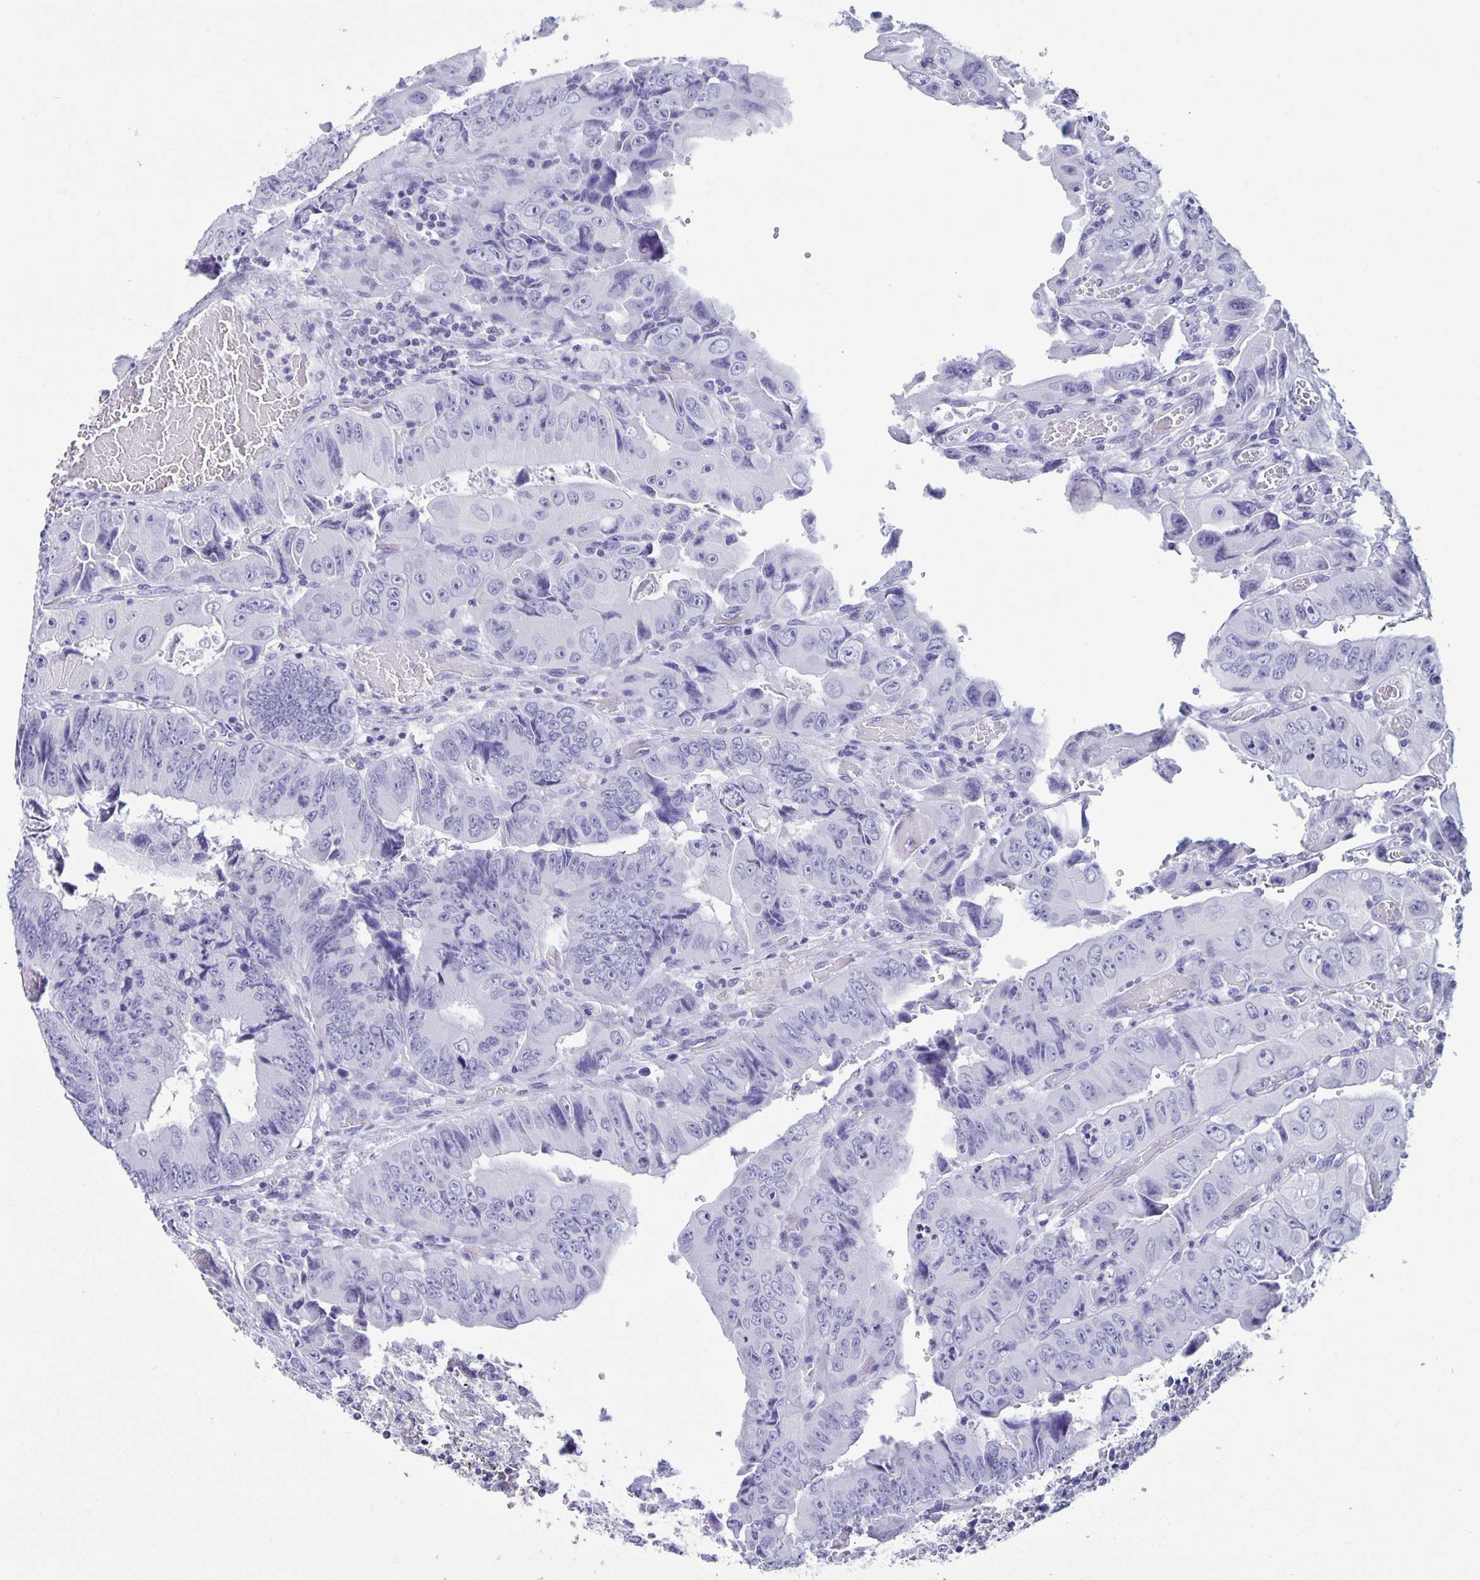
{"staining": {"intensity": "negative", "quantity": "none", "location": "none"}, "tissue": "colorectal cancer", "cell_type": "Tumor cells", "image_type": "cancer", "snomed": [{"axis": "morphology", "description": "Adenocarcinoma, NOS"}, {"axis": "topography", "description": "Colon"}], "caption": "Immunohistochemistry of colorectal adenocarcinoma exhibits no expression in tumor cells.", "gene": "BPIFA3", "patient": {"sex": "female", "age": 84}}